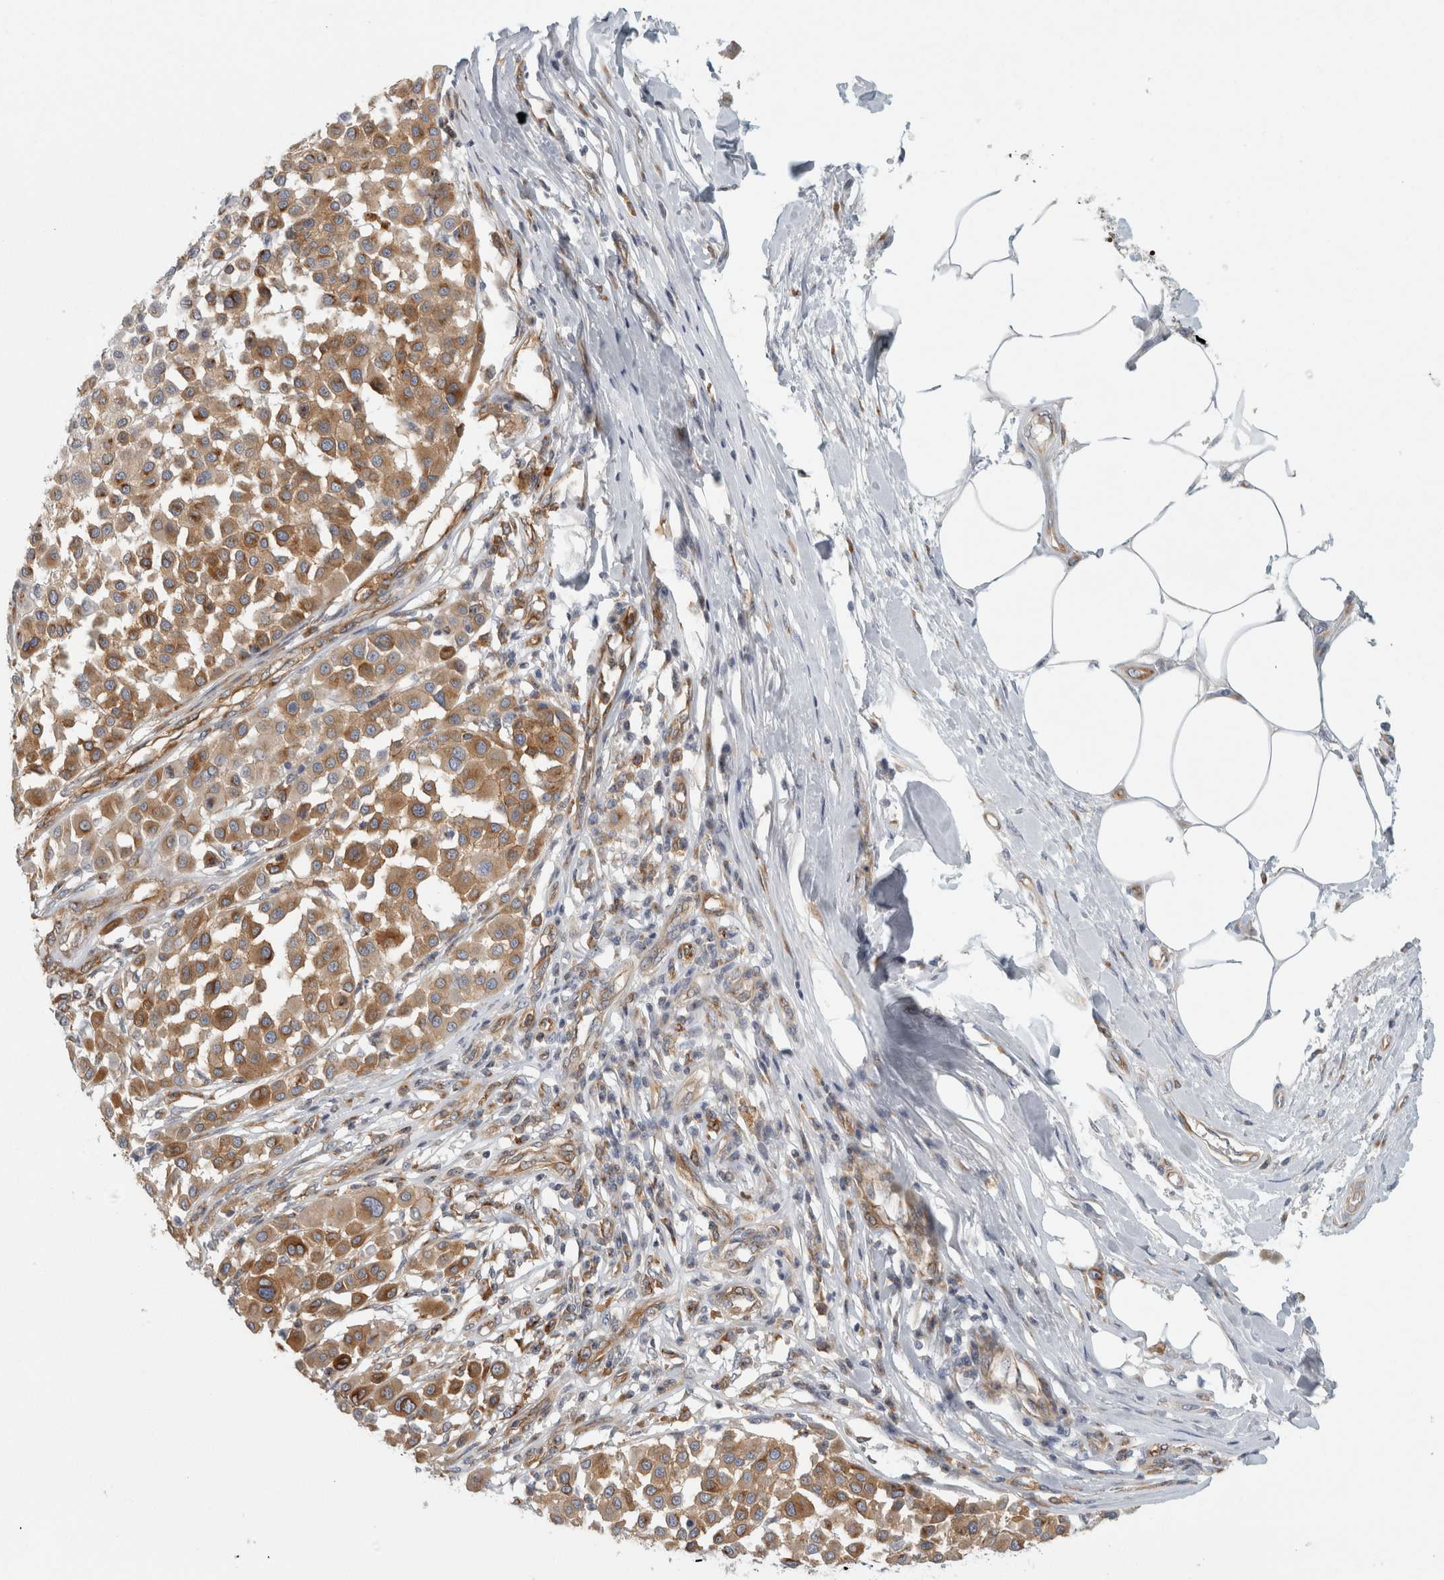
{"staining": {"intensity": "moderate", "quantity": ">75%", "location": "cytoplasmic/membranous"}, "tissue": "melanoma", "cell_type": "Tumor cells", "image_type": "cancer", "snomed": [{"axis": "morphology", "description": "Malignant melanoma, Metastatic site"}, {"axis": "topography", "description": "Soft tissue"}], "caption": "Tumor cells display moderate cytoplasmic/membranous staining in approximately >75% of cells in melanoma. Nuclei are stained in blue.", "gene": "PEX6", "patient": {"sex": "male", "age": 41}}